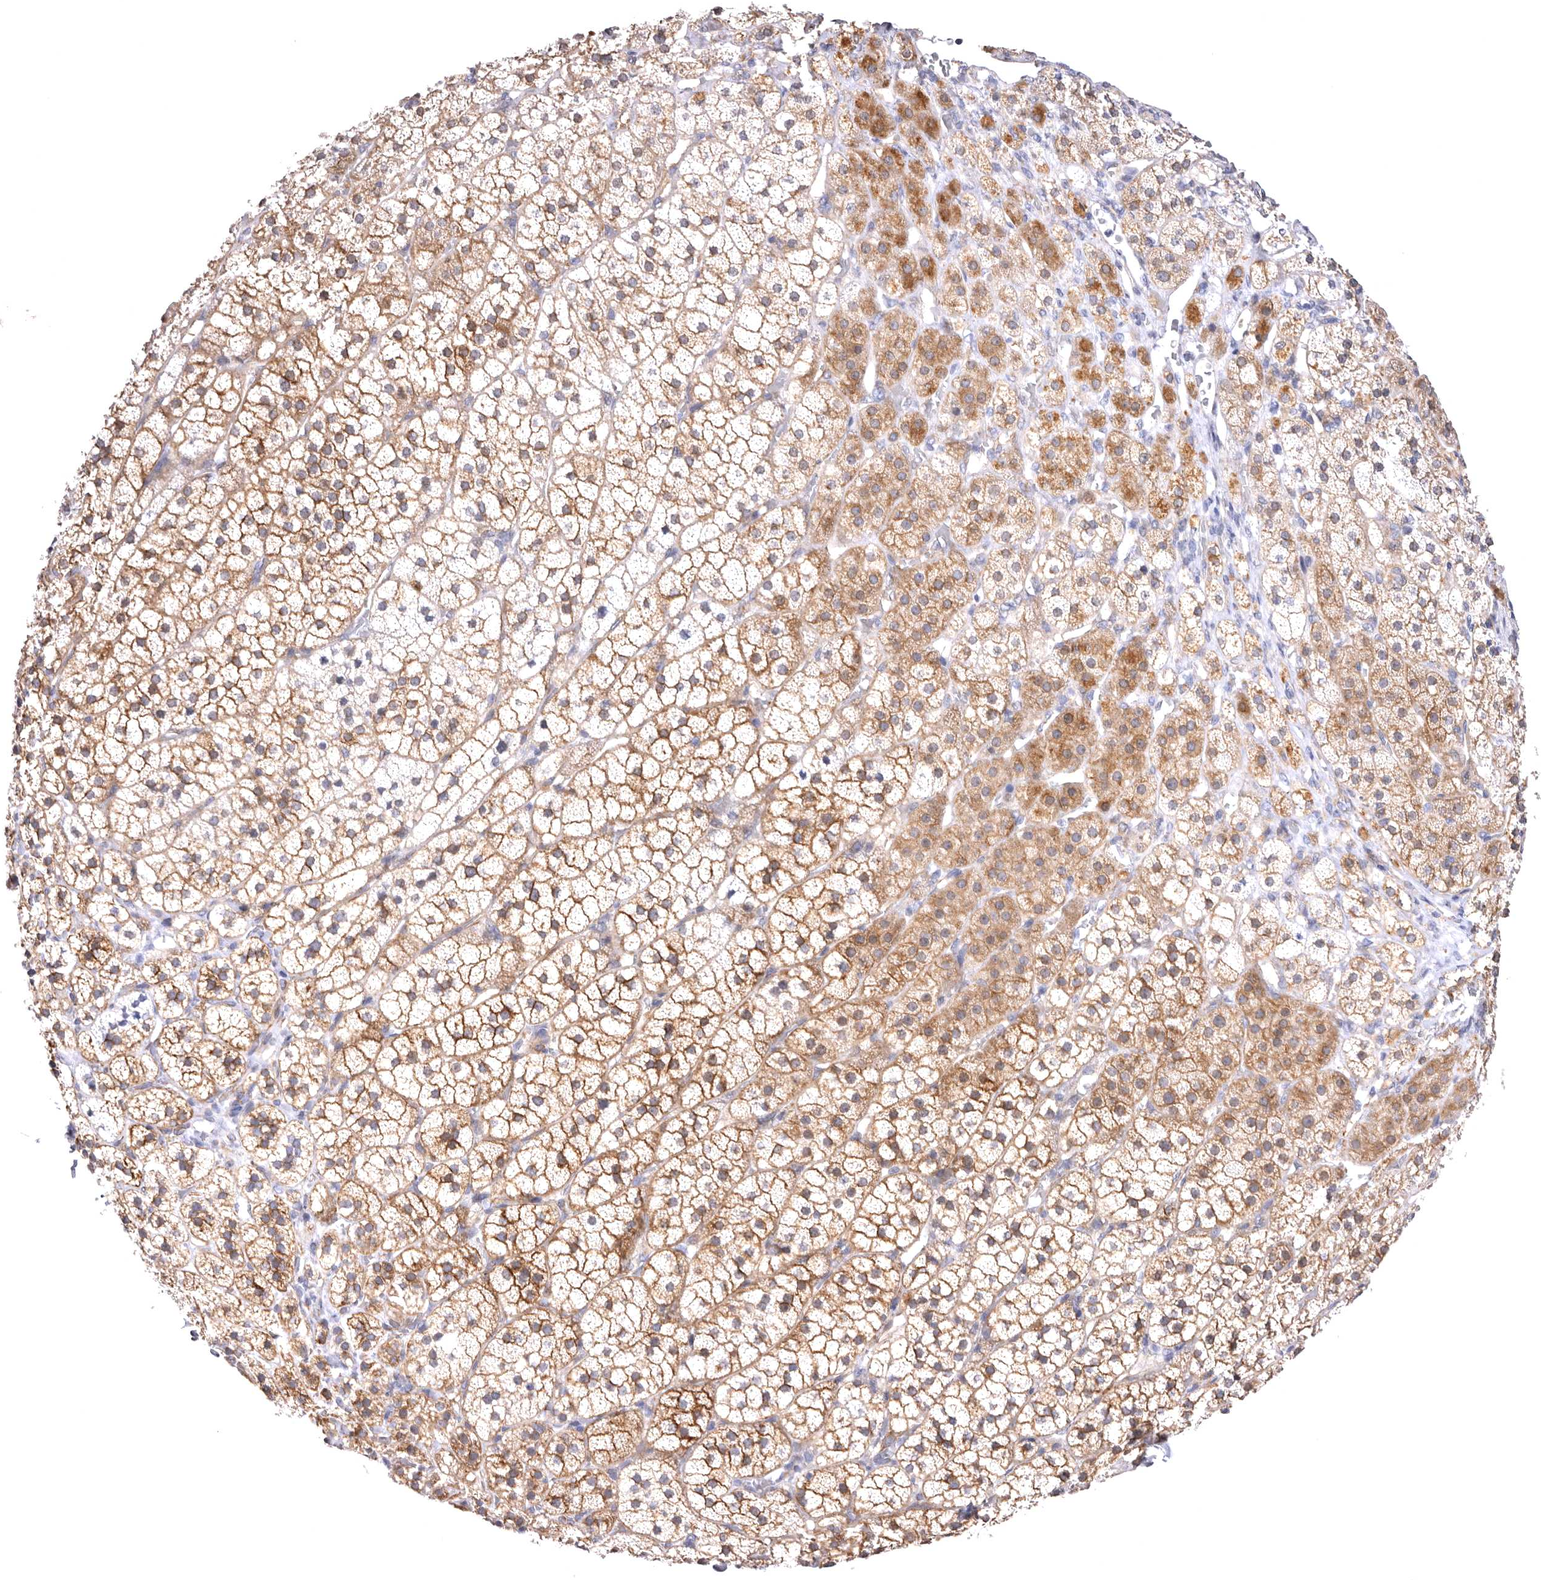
{"staining": {"intensity": "moderate", "quantity": ">75%", "location": "cytoplasmic/membranous"}, "tissue": "adrenal gland", "cell_type": "Glandular cells", "image_type": "normal", "snomed": [{"axis": "morphology", "description": "Normal tissue, NOS"}, {"axis": "topography", "description": "Adrenal gland"}], "caption": "Benign adrenal gland demonstrates moderate cytoplasmic/membranous expression in about >75% of glandular cells Ihc stains the protein of interest in brown and the nuclei are stained blue..", "gene": "VPS45", "patient": {"sex": "female", "age": 44}}